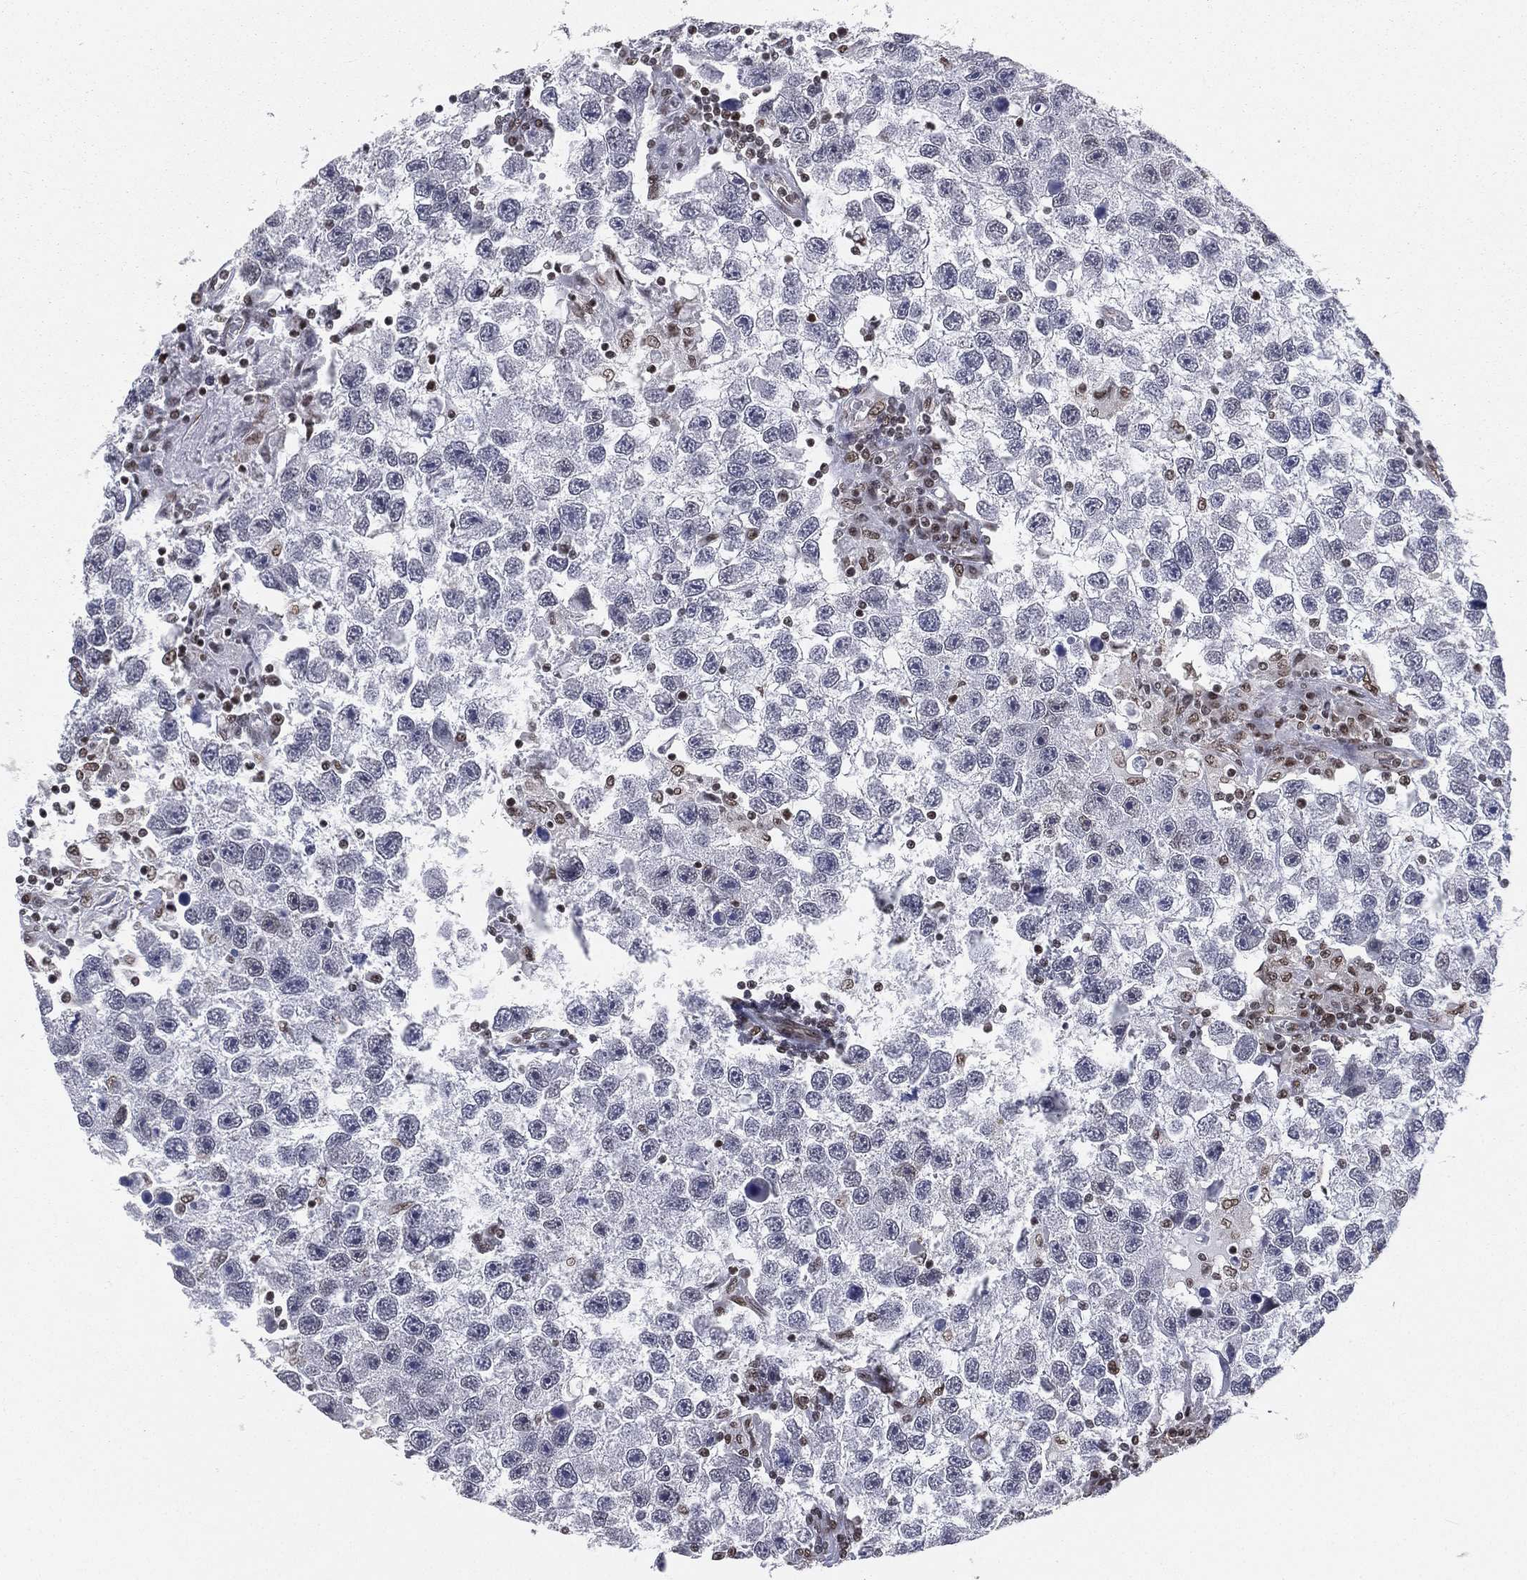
{"staining": {"intensity": "negative", "quantity": "none", "location": "none"}, "tissue": "testis cancer", "cell_type": "Tumor cells", "image_type": "cancer", "snomed": [{"axis": "morphology", "description": "Seminoma, NOS"}, {"axis": "topography", "description": "Testis"}], "caption": "The histopathology image displays no significant positivity in tumor cells of testis cancer.", "gene": "FUBP3", "patient": {"sex": "male", "age": 26}}